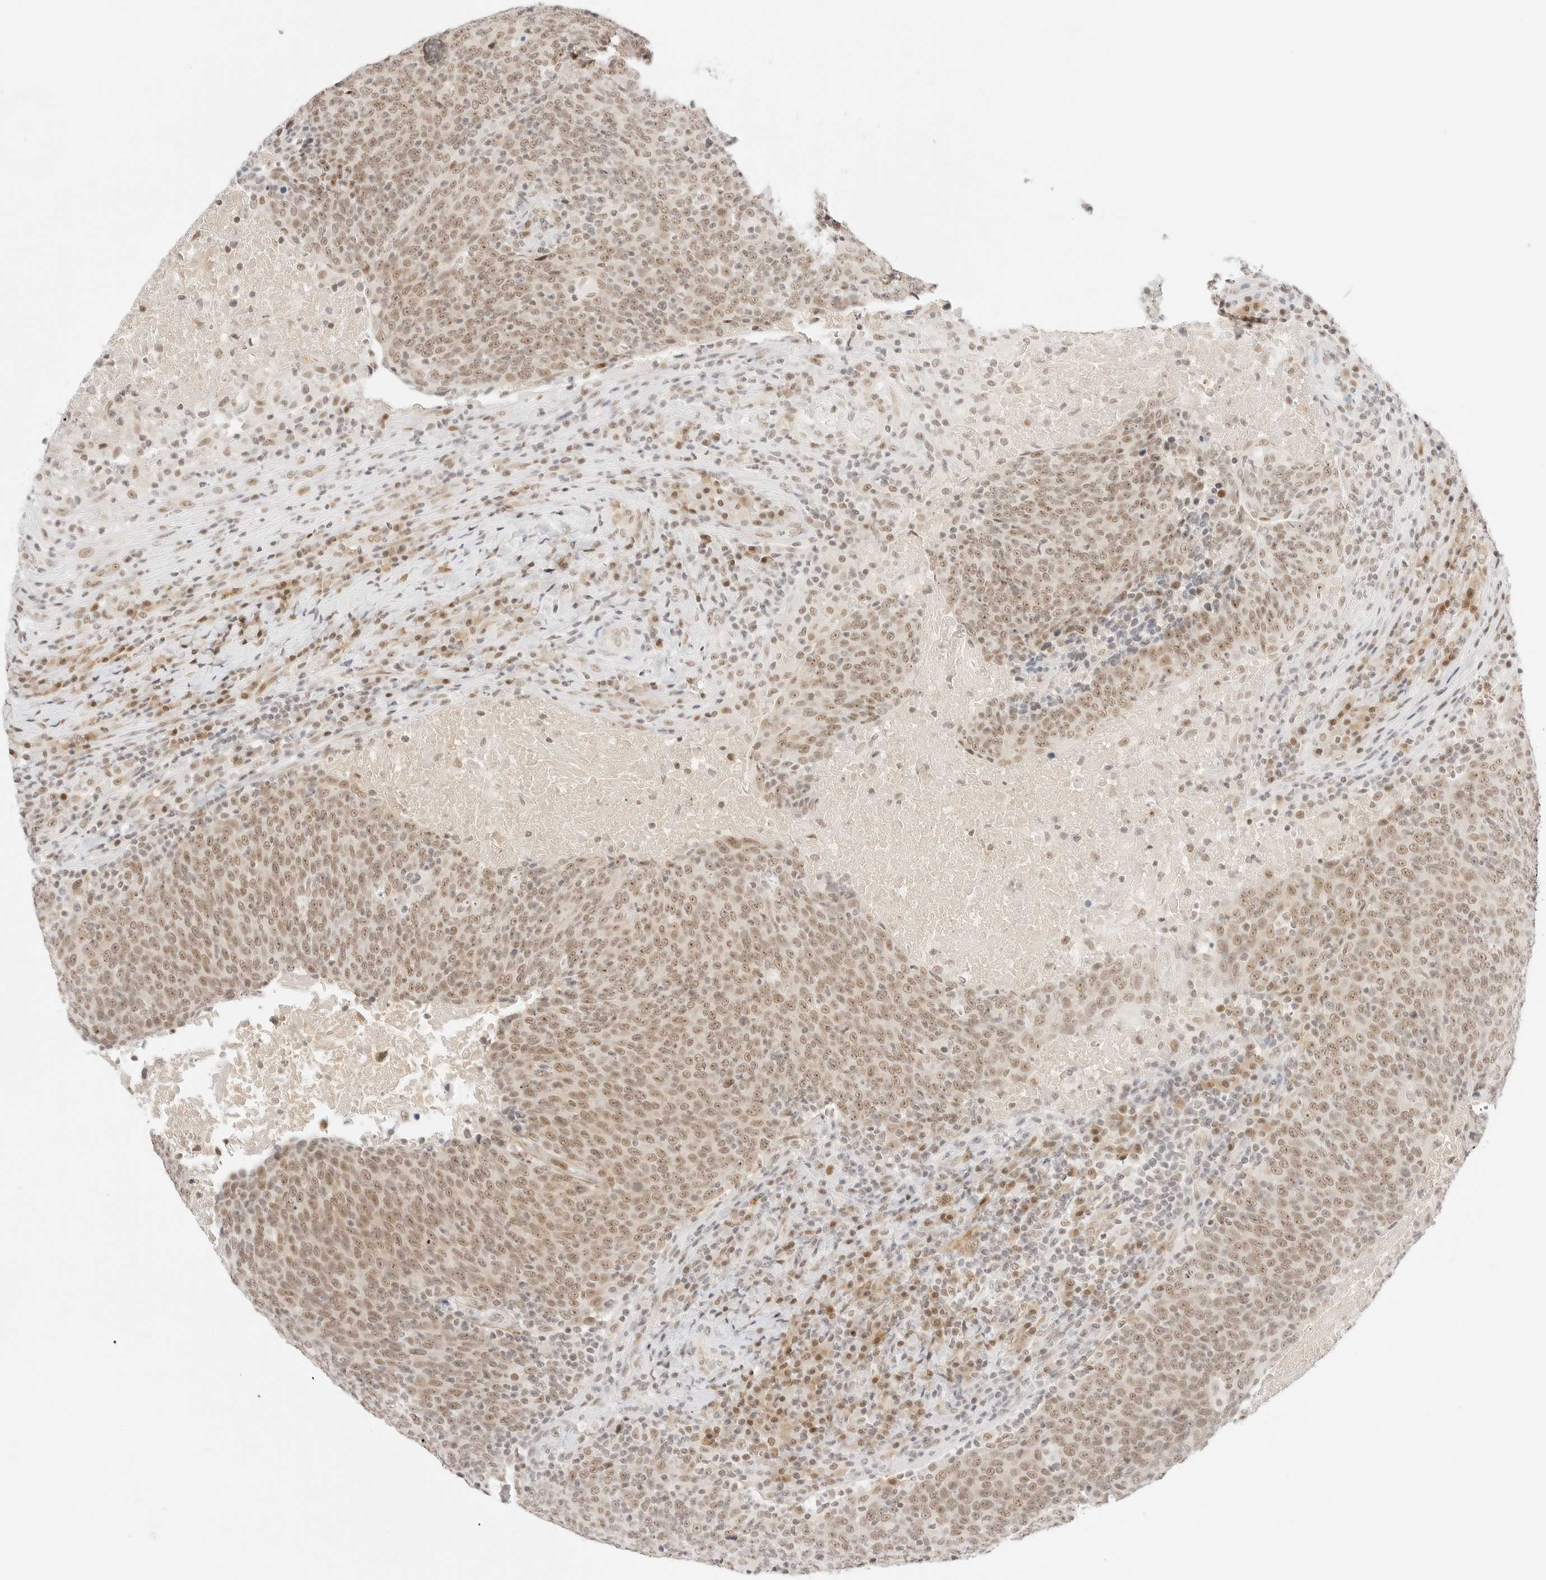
{"staining": {"intensity": "moderate", "quantity": ">75%", "location": "nuclear"}, "tissue": "head and neck cancer", "cell_type": "Tumor cells", "image_type": "cancer", "snomed": [{"axis": "morphology", "description": "Squamous cell carcinoma, NOS"}, {"axis": "morphology", "description": "Squamous cell carcinoma, metastatic, NOS"}, {"axis": "topography", "description": "Lymph node"}, {"axis": "topography", "description": "Head-Neck"}], "caption": "Human head and neck metastatic squamous cell carcinoma stained with a protein marker reveals moderate staining in tumor cells.", "gene": "ITGA6", "patient": {"sex": "male", "age": 62}}